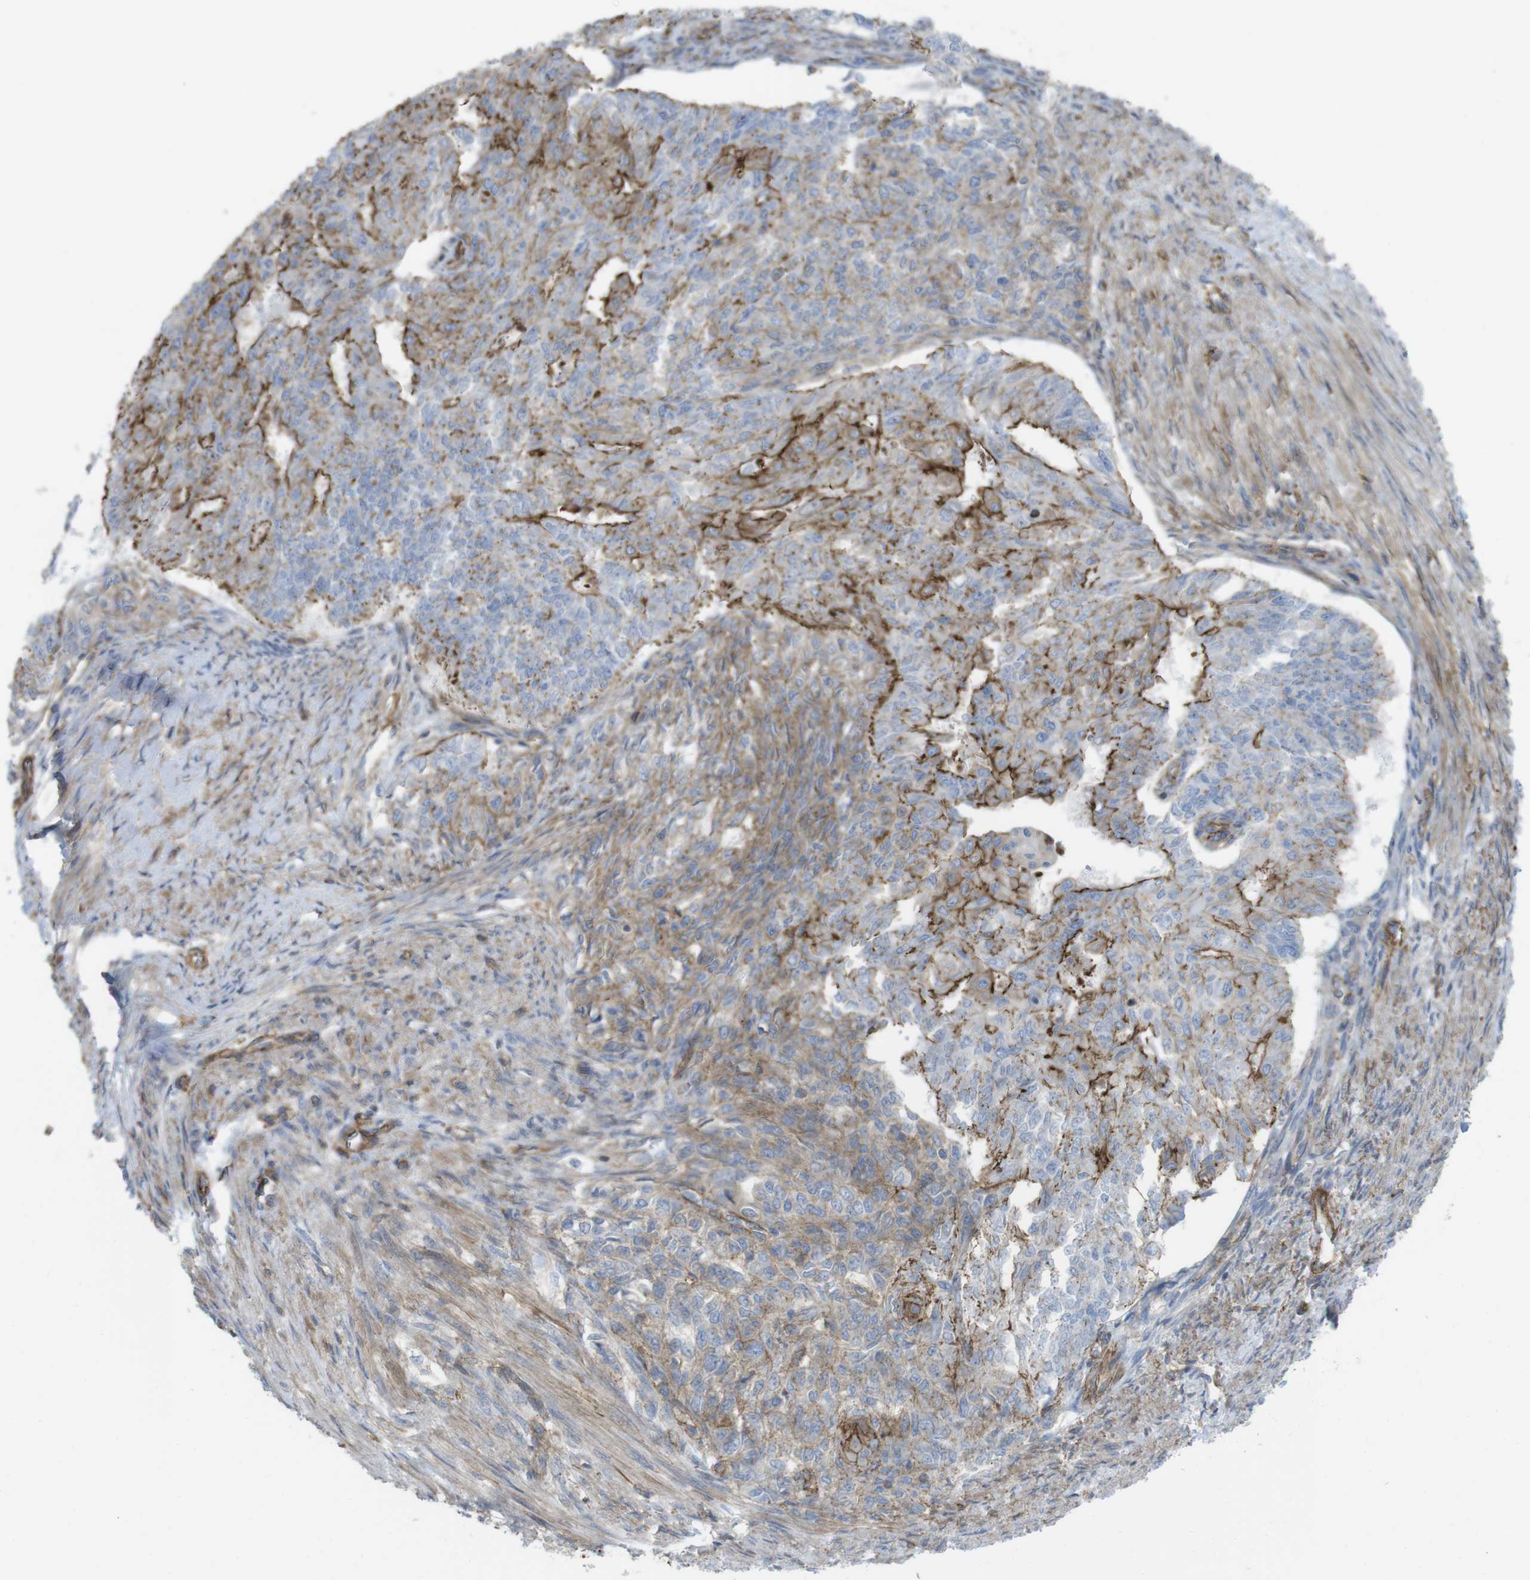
{"staining": {"intensity": "moderate", "quantity": "25%-75%", "location": "cytoplasmic/membranous"}, "tissue": "endometrial cancer", "cell_type": "Tumor cells", "image_type": "cancer", "snomed": [{"axis": "morphology", "description": "Adenocarcinoma, NOS"}, {"axis": "topography", "description": "Endometrium"}], "caption": "Endometrial cancer (adenocarcinoma) tissue exhibits moderate cytoplasmic/membranous expression in about 25%-75% of tumor cells, visualized by immunohistochemistry.", "gene": "PREX2", "patient": {"sex": "female", "age": 32}}